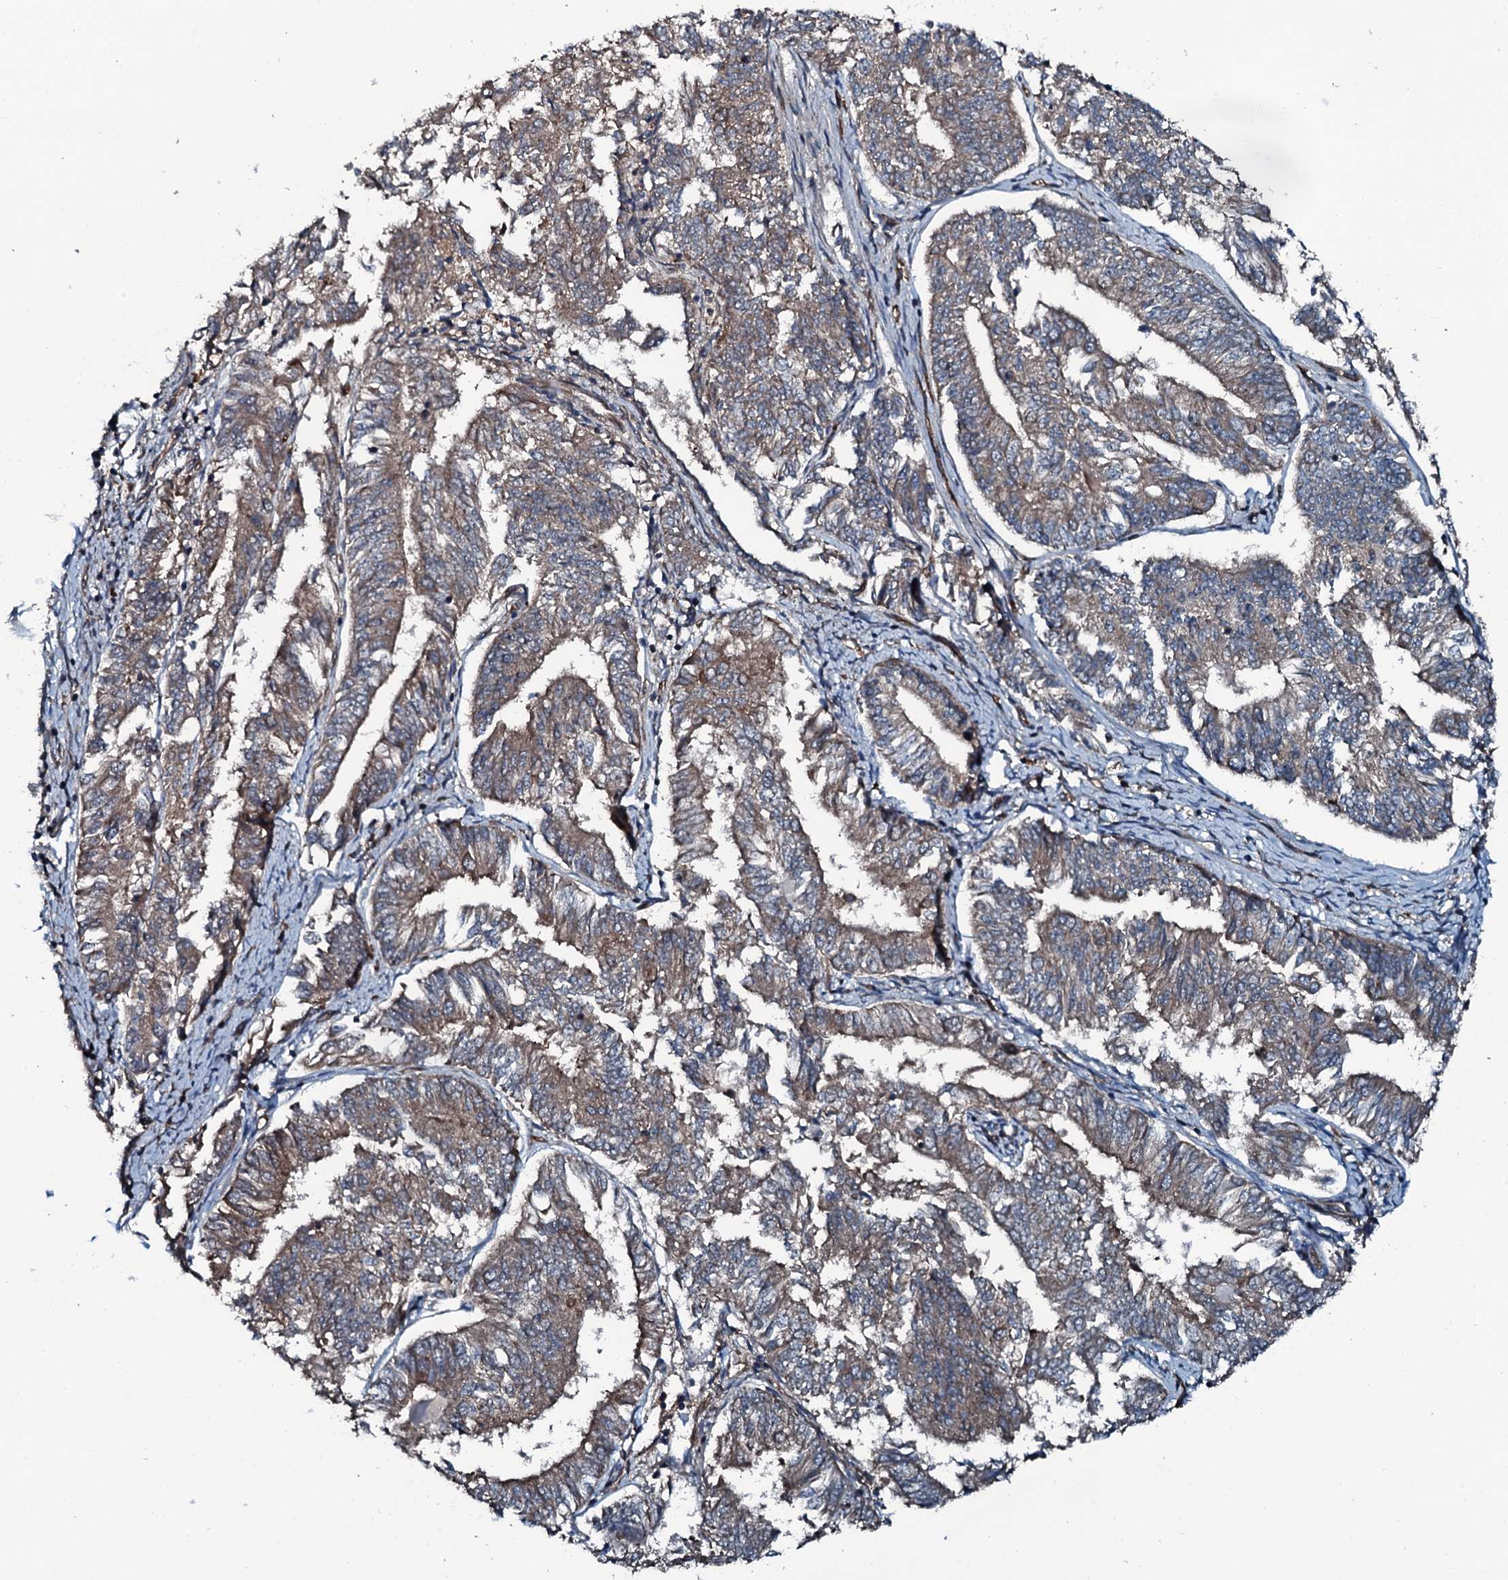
{"staining": {"intensity": "weak", "quantity": ">75%", "location": "cytoplasmic/membranous"}, "tissue": "endometrial cancer", "cell_type": "Tumor cells", "image_type": "cancer", "snomed": [{"axis": "morphology", "description": "Adenocarcinoma, NOS"}, {"axis": "topography", "description": "Endometrium"}], "caption": "Weak cytoplasmic/membranous expression for a protein is identified in about >75% of tumor cells of endometrial cancer using IHC.", "gene": "TRIM7", "patient": {"sex": "female", "age": 58}}